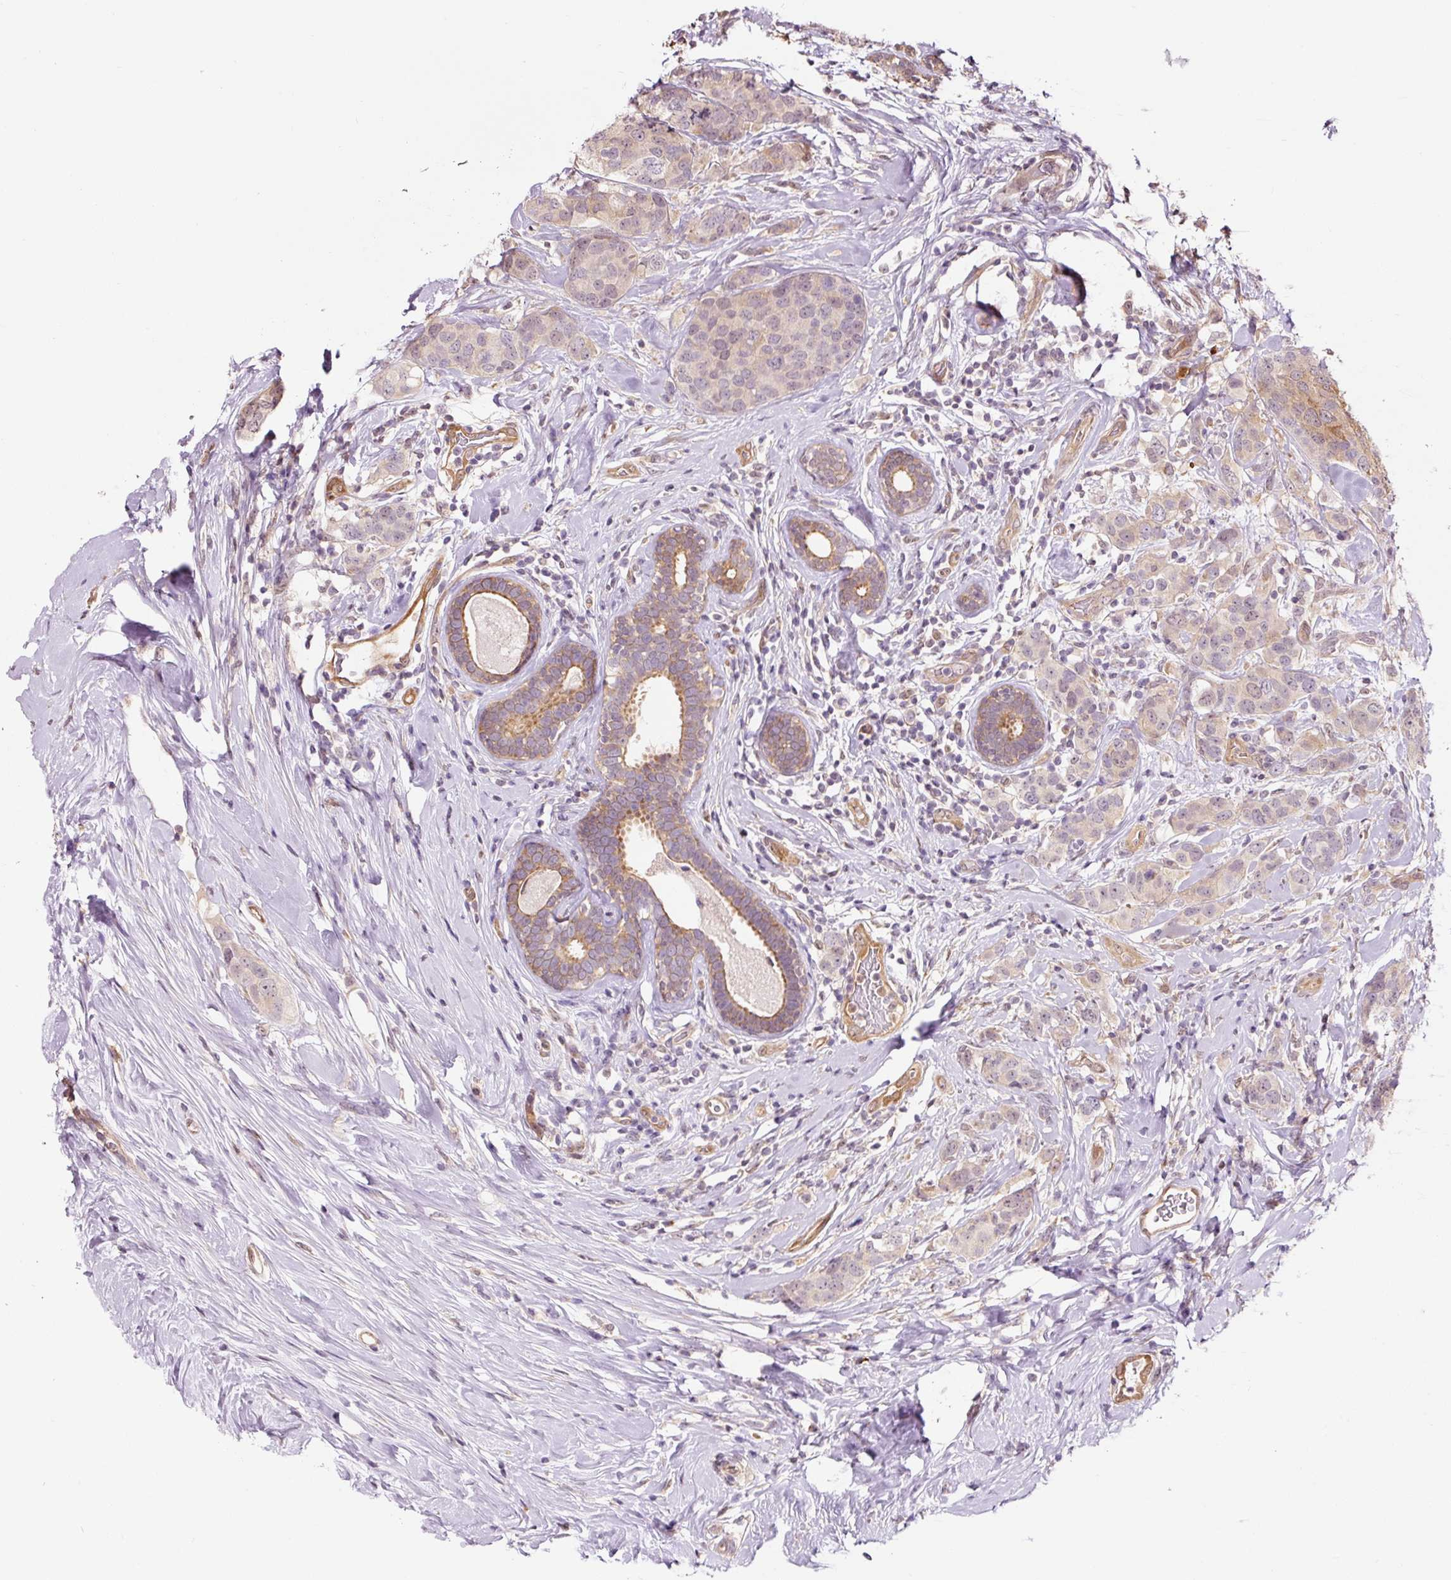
{"staining": {"intensity": "weak", "quantity": "<25%", "location": "cytoplasmic/membranous"}, "tissue": "breast cancer", "cell_type": "Tumor cells", "image_type": "cancer", "snomed": [{"axis": "morphology", "description": "Lobular carcinoma"}, {"axis": "topography", "description": "Breast"}], "caption": "A micrograph of human breast cancer (lobular carcinoma) is negative for staining in tumor cells. (DAB (3,3'-diaminobenzidine) IHC visualized using brightfield microscopy, high magnification).", "gene": "FBXL14", "patient": {"sex": "female", "age": 59}}